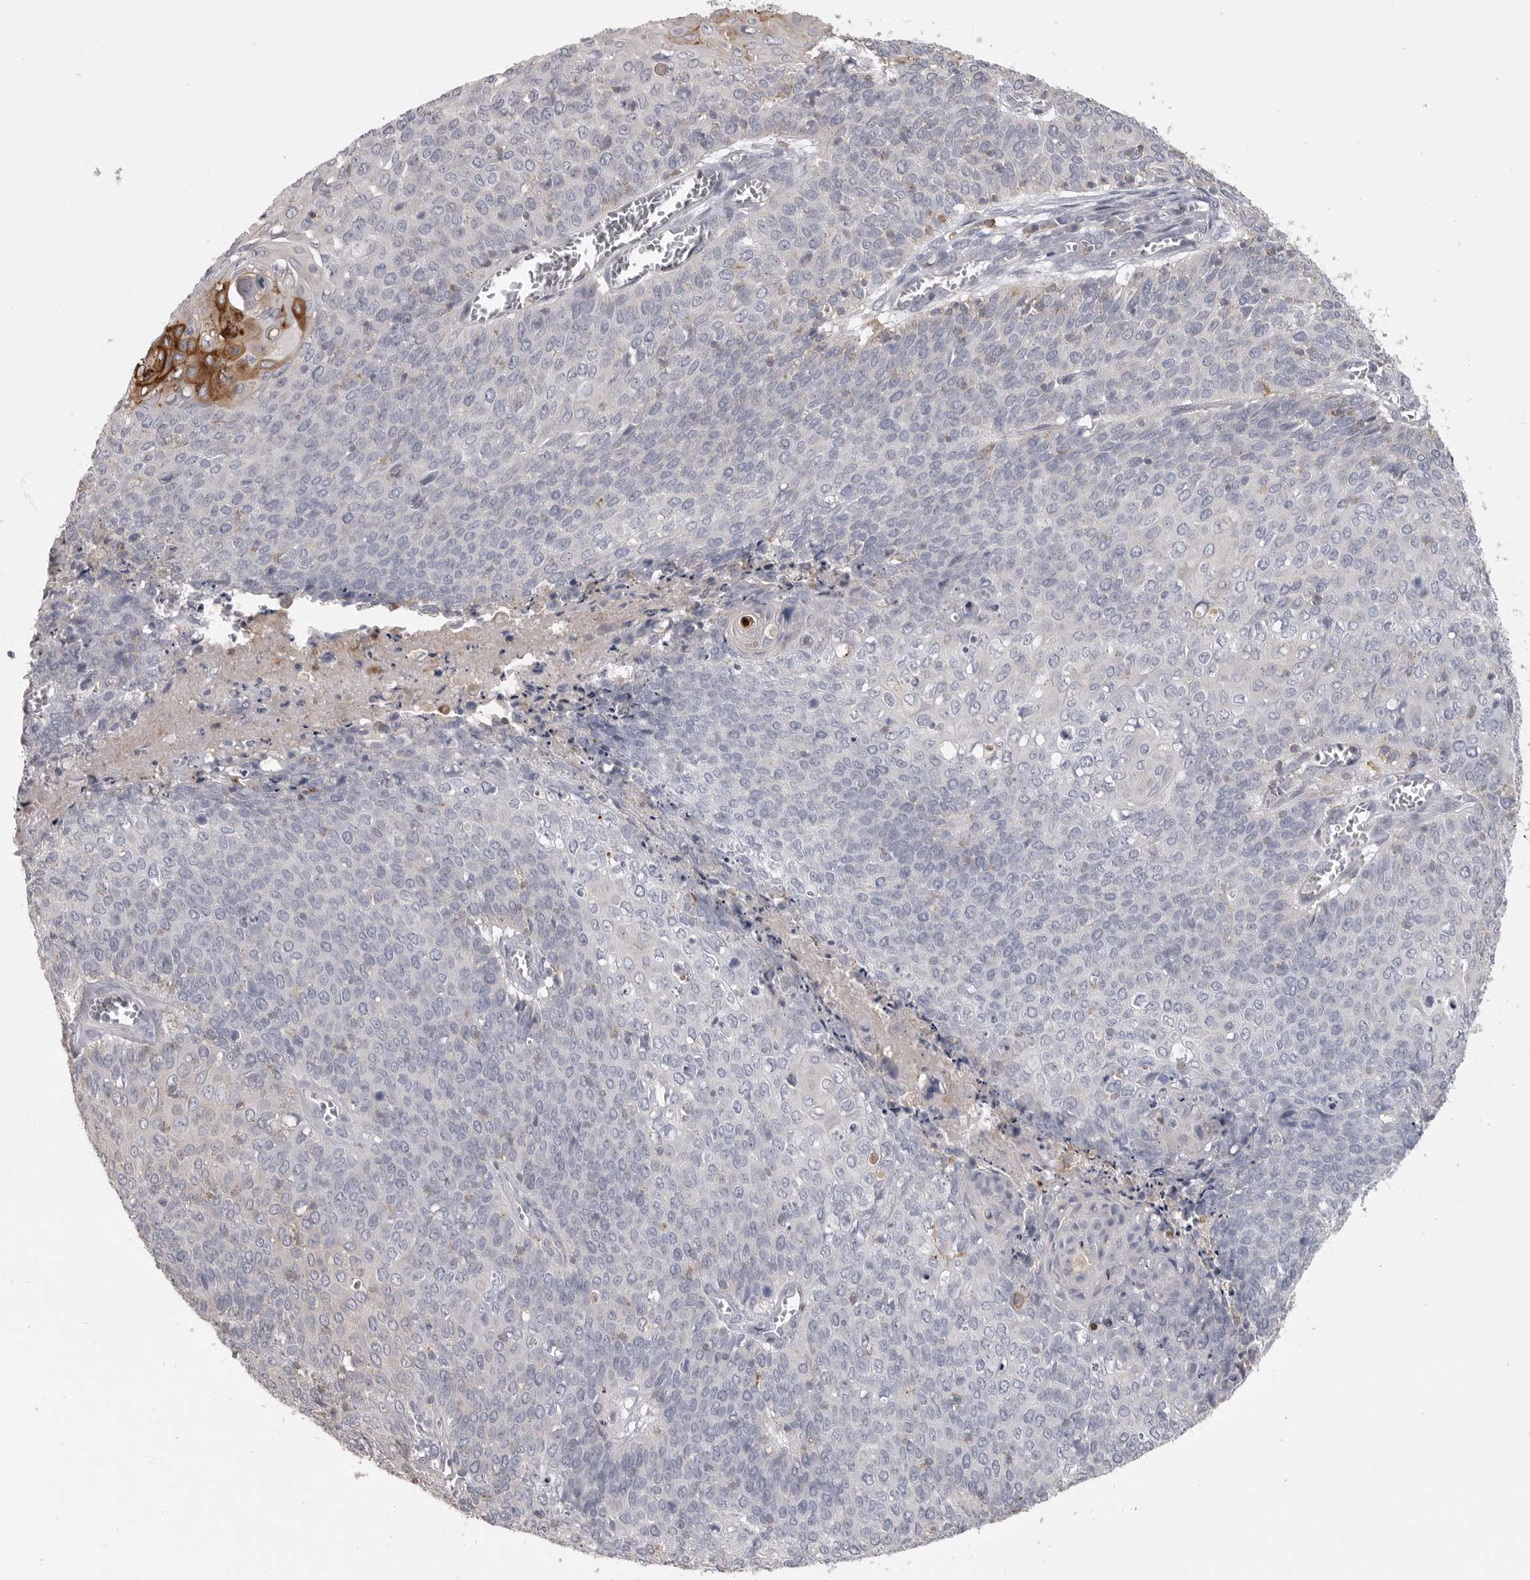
{"staining": {"intensity": "negative", "quantity": "none", "location": "none"}, "tissue": "cervical cancer", "cell_type": "Tumor cells", "image_type": "cancer", "snomed": [{"axis": "morphology", "description": "Squamous cell carcinoma, NOS"}, {"axis": "topography", "description": "Cervix"}], "caption": "High magnification brightfield microscopy of cervical cancer (squamous cell carcinoma) stained with DAB (3,3'-diaminobenzidine) (brown) and counterstained with hematoxylin (blue): tumor cells show no significant staining.", "gene": "CMTM6", "patient": {"sex": "female", "age": 39}}